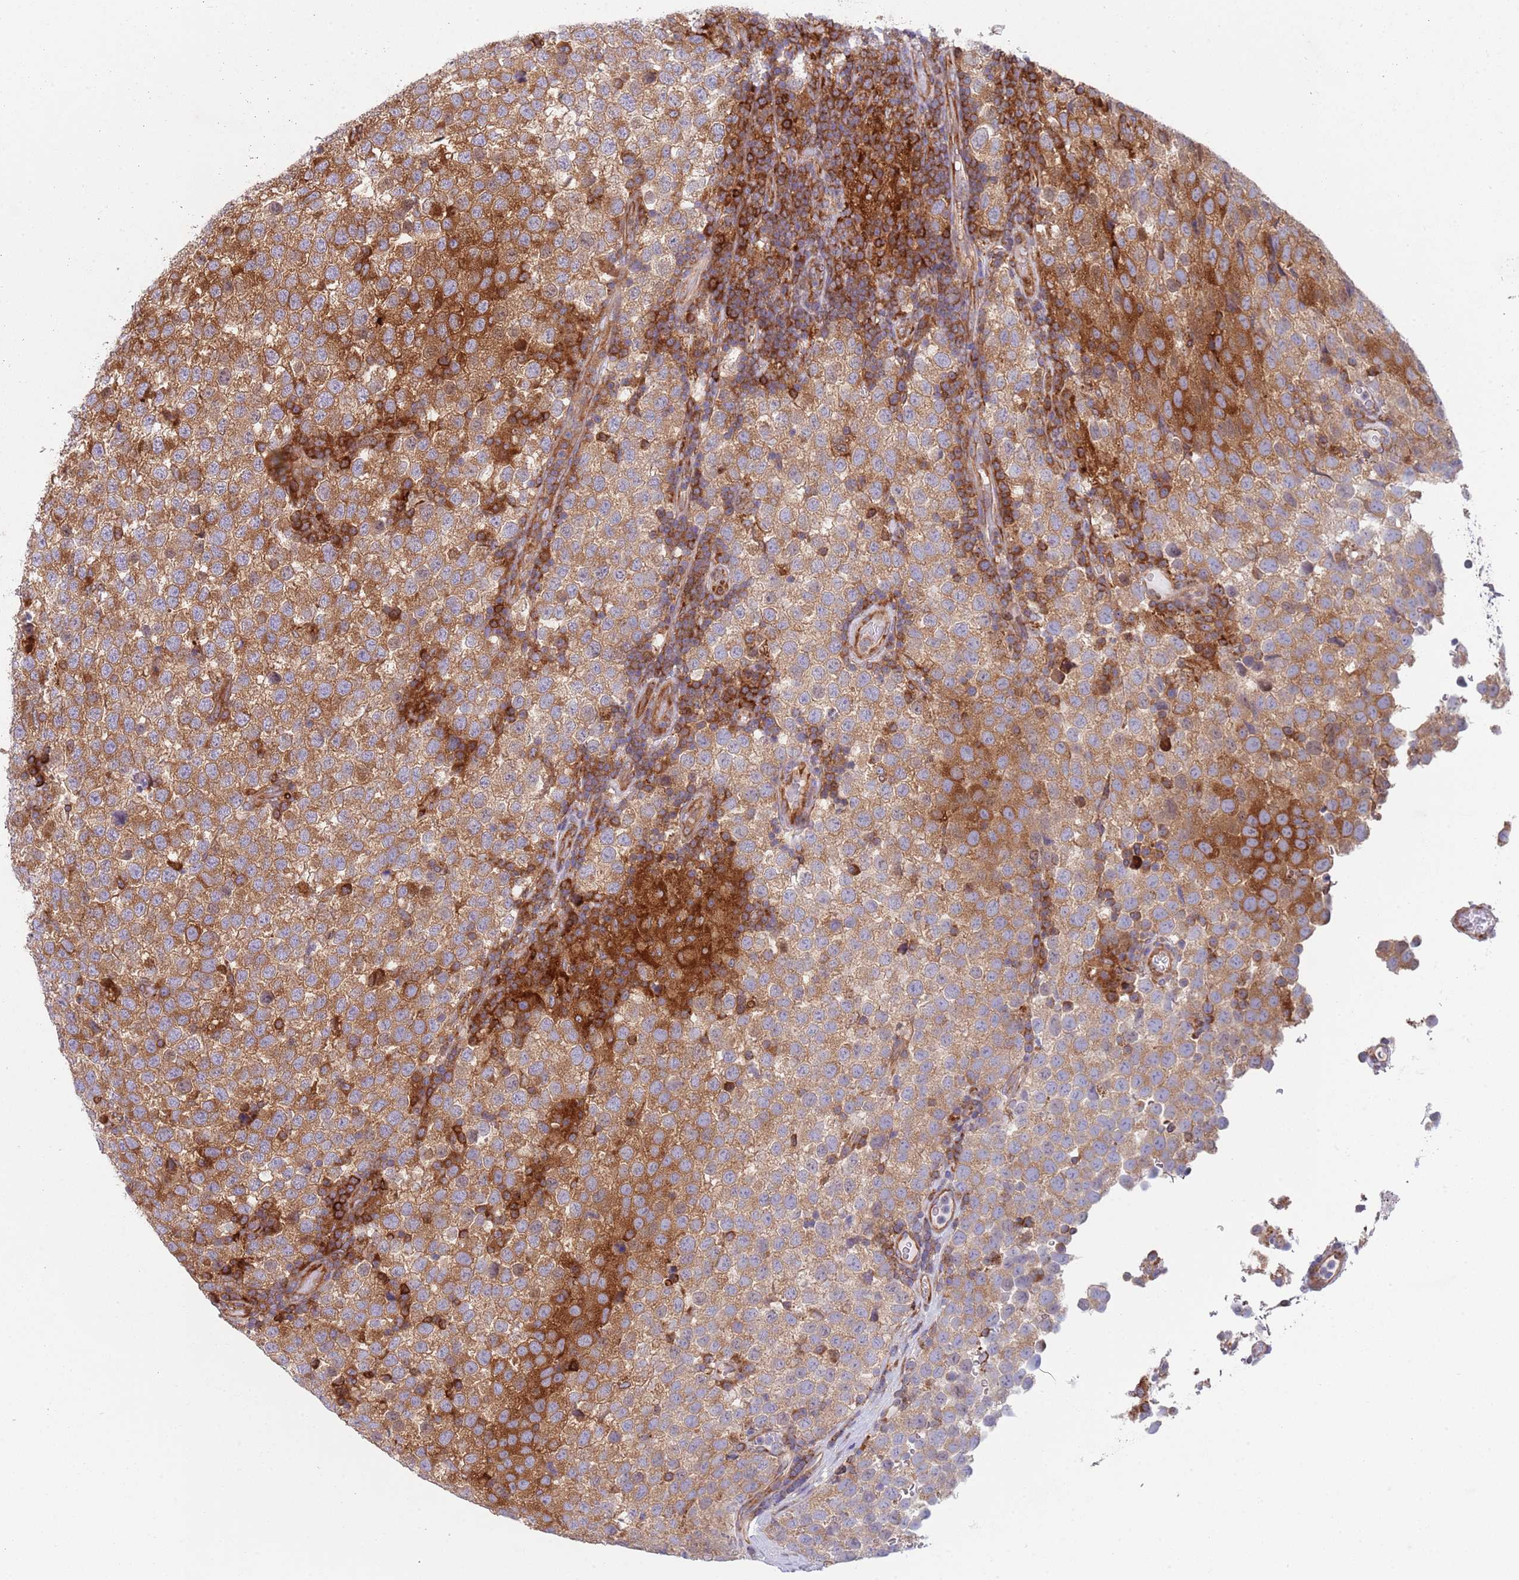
{"staining": {"intensity": "moderate", "quantity": ">75%", "location": "cytoplasmic/membranous"}, "tissue": "testis cancer", "cell_type": "Tumor cells", "image_type": "cancer", "snomed": [{"axis": "morphology", "description": "Seminoma, NOS"}, {"axis": "topography", "description": "Testis"}], "caption": "Testis cancer (seminoma) stained for a protein reveals moderate cytoplasmic/membranous positivity in tumor cells.", "gene": "ZMYM5", "patient": {"sex": "male", "age": 34}}